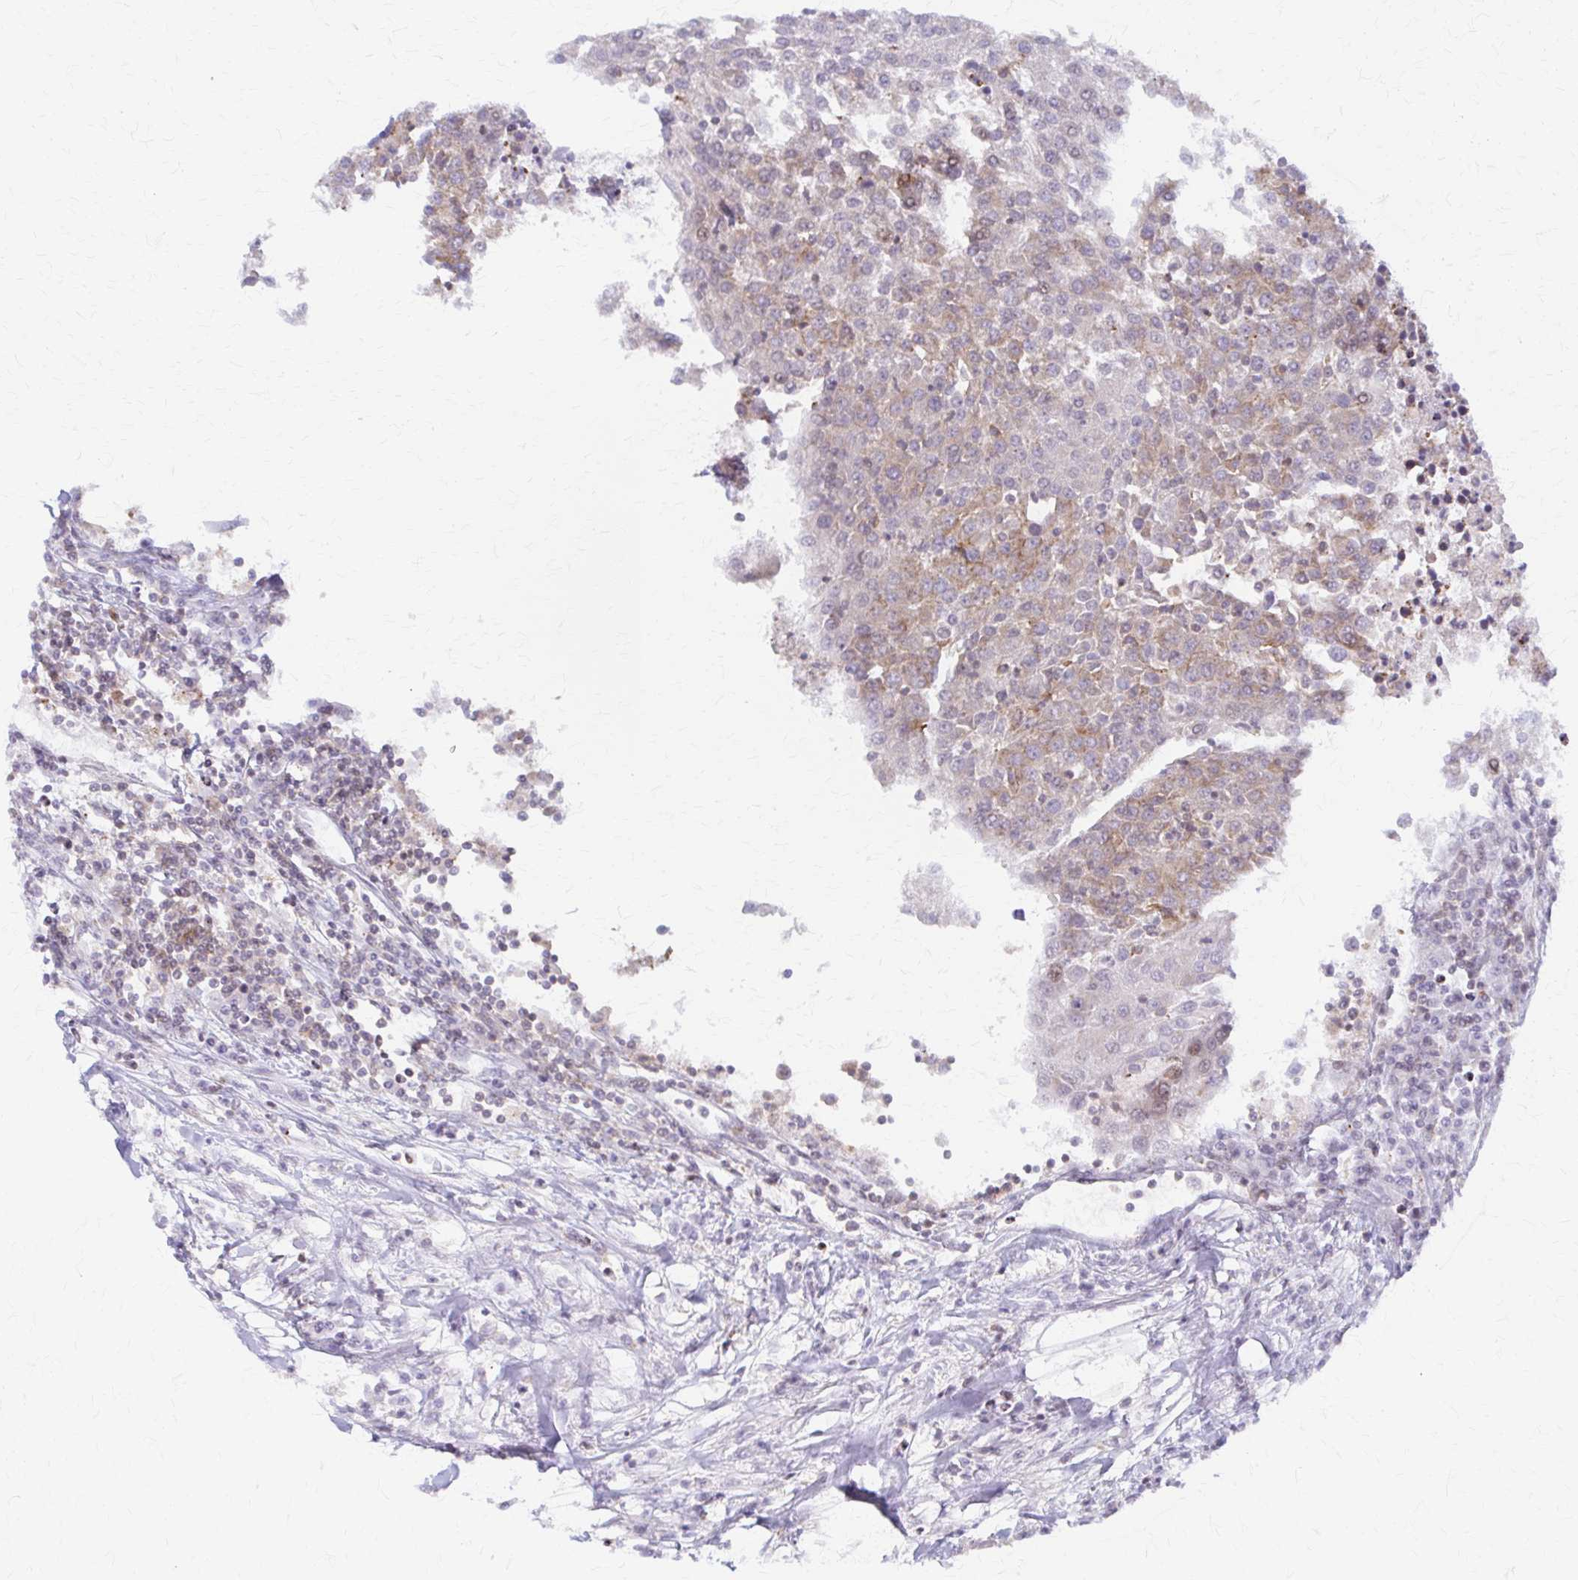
{"staining": {"intensity": "weak", "quantity": "<25%", "location": "cytoplasmic/membranous"}, "tissue": "urothelial cancer", "cell_type": "Tumor cells", "image_type": "cancer", "snomed": [{"axis": "morphology", "description": "Urothelial carcinoma, High grade"}, {"axis": "topography", "description": "Urinary bladder"}], "caption": "Human urothelial cancer stained for a protein using immunohistochemistry displays no positivity in tumor cells.", "gene": "ARHGAP35", "patient": {"sex": "female", "age": 85}}